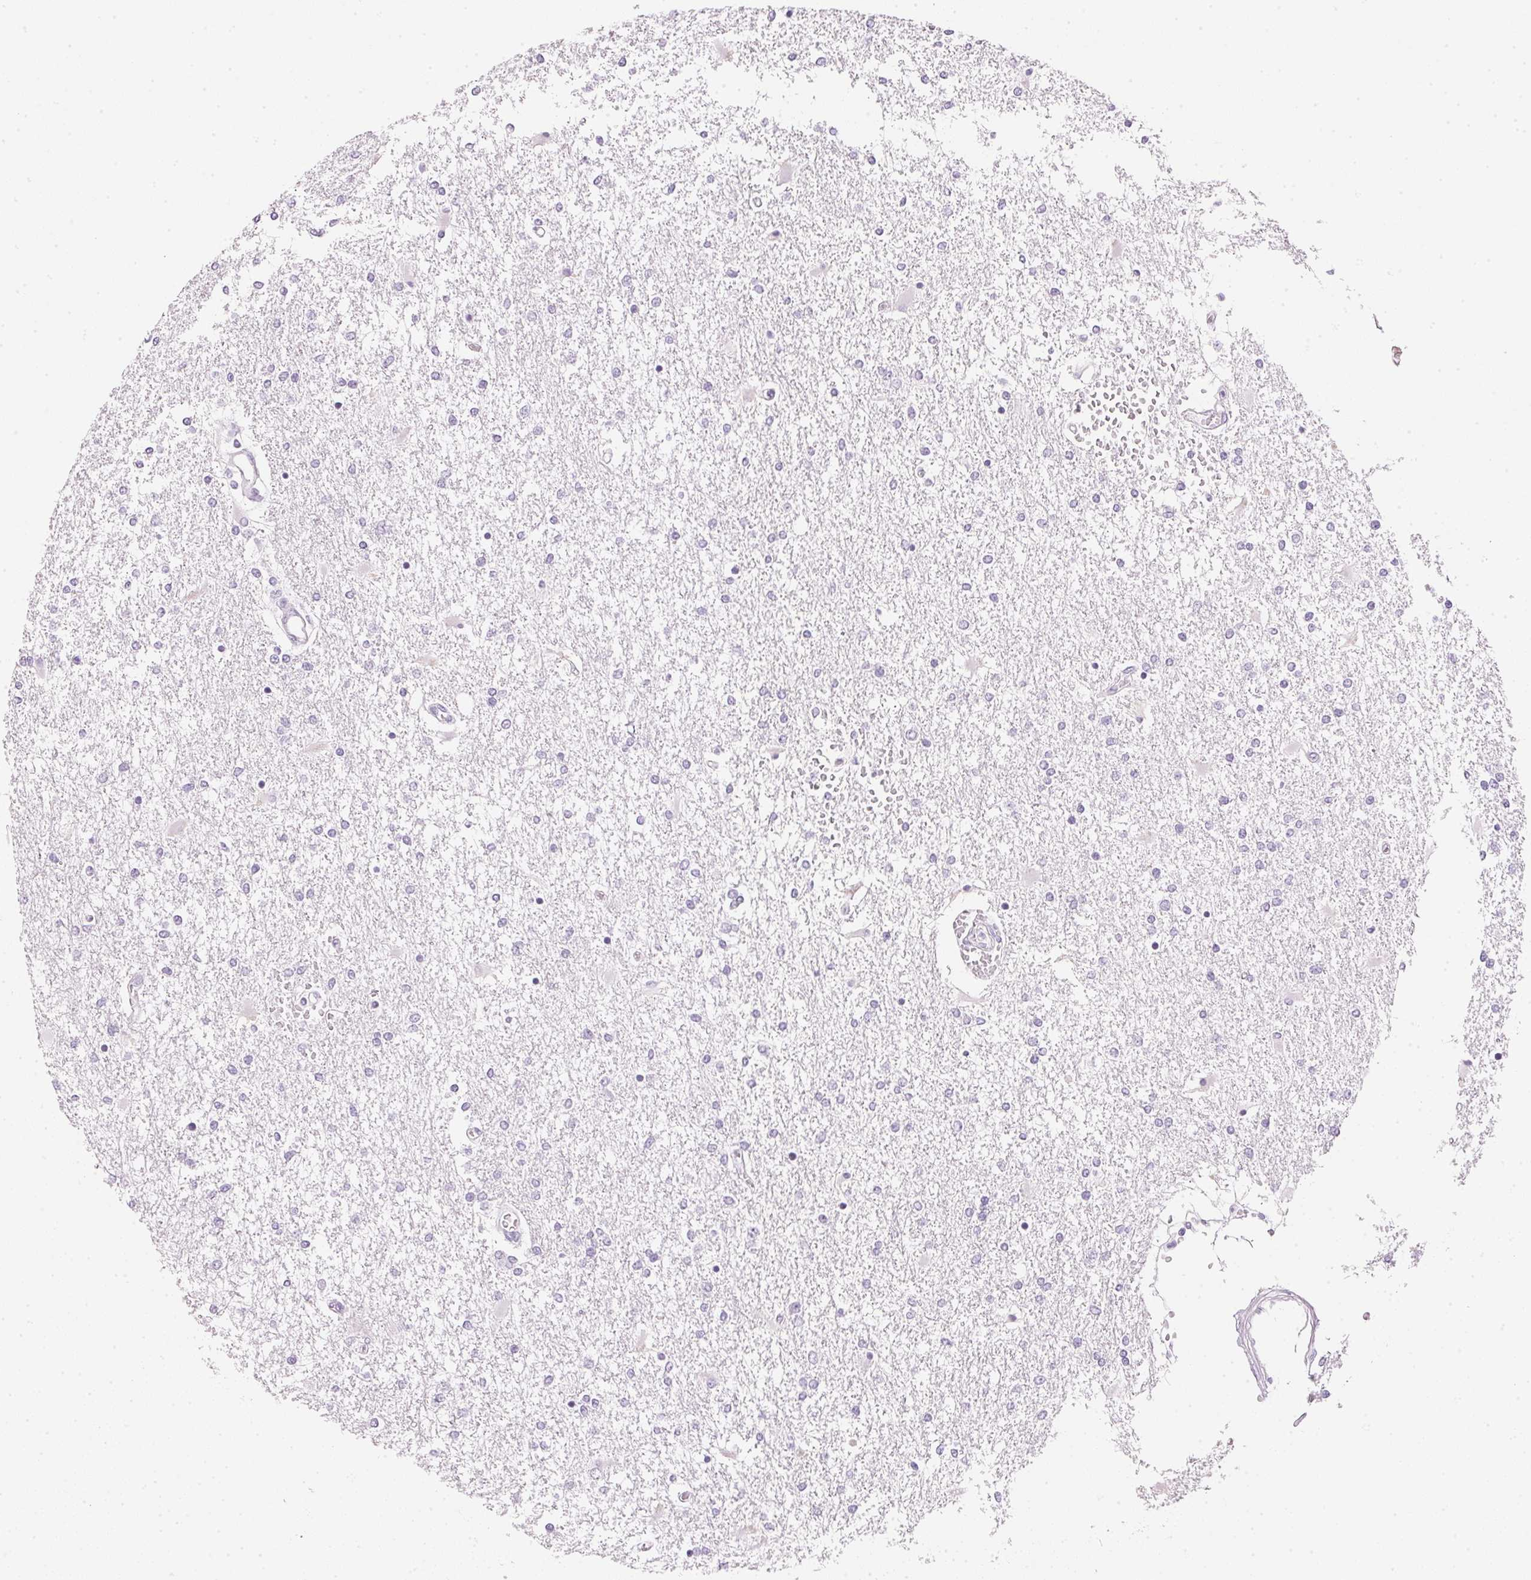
{"staining": {"intensity": "negative", "quantity": "none", "location": "none"}, "tissue": "glioma", "cell_type": "Tumor cells", "image_type": "cancer", "snomed": [{"axis": "morphology", "description": "Glioma, malignant, High grade"}, {"axis": "topography", "description": "Cerebral cortex"}], "caption": "Image shows no significant protein positivity in tumor cells of glioma. The staining was performed using DAB to visualize the protein expression in brown, while the nuclei were stained in blue with hematoxylin (Magnification: 20x).", "gene": "IGFBP1", "patient": {"sex": "male", "age": 79}}